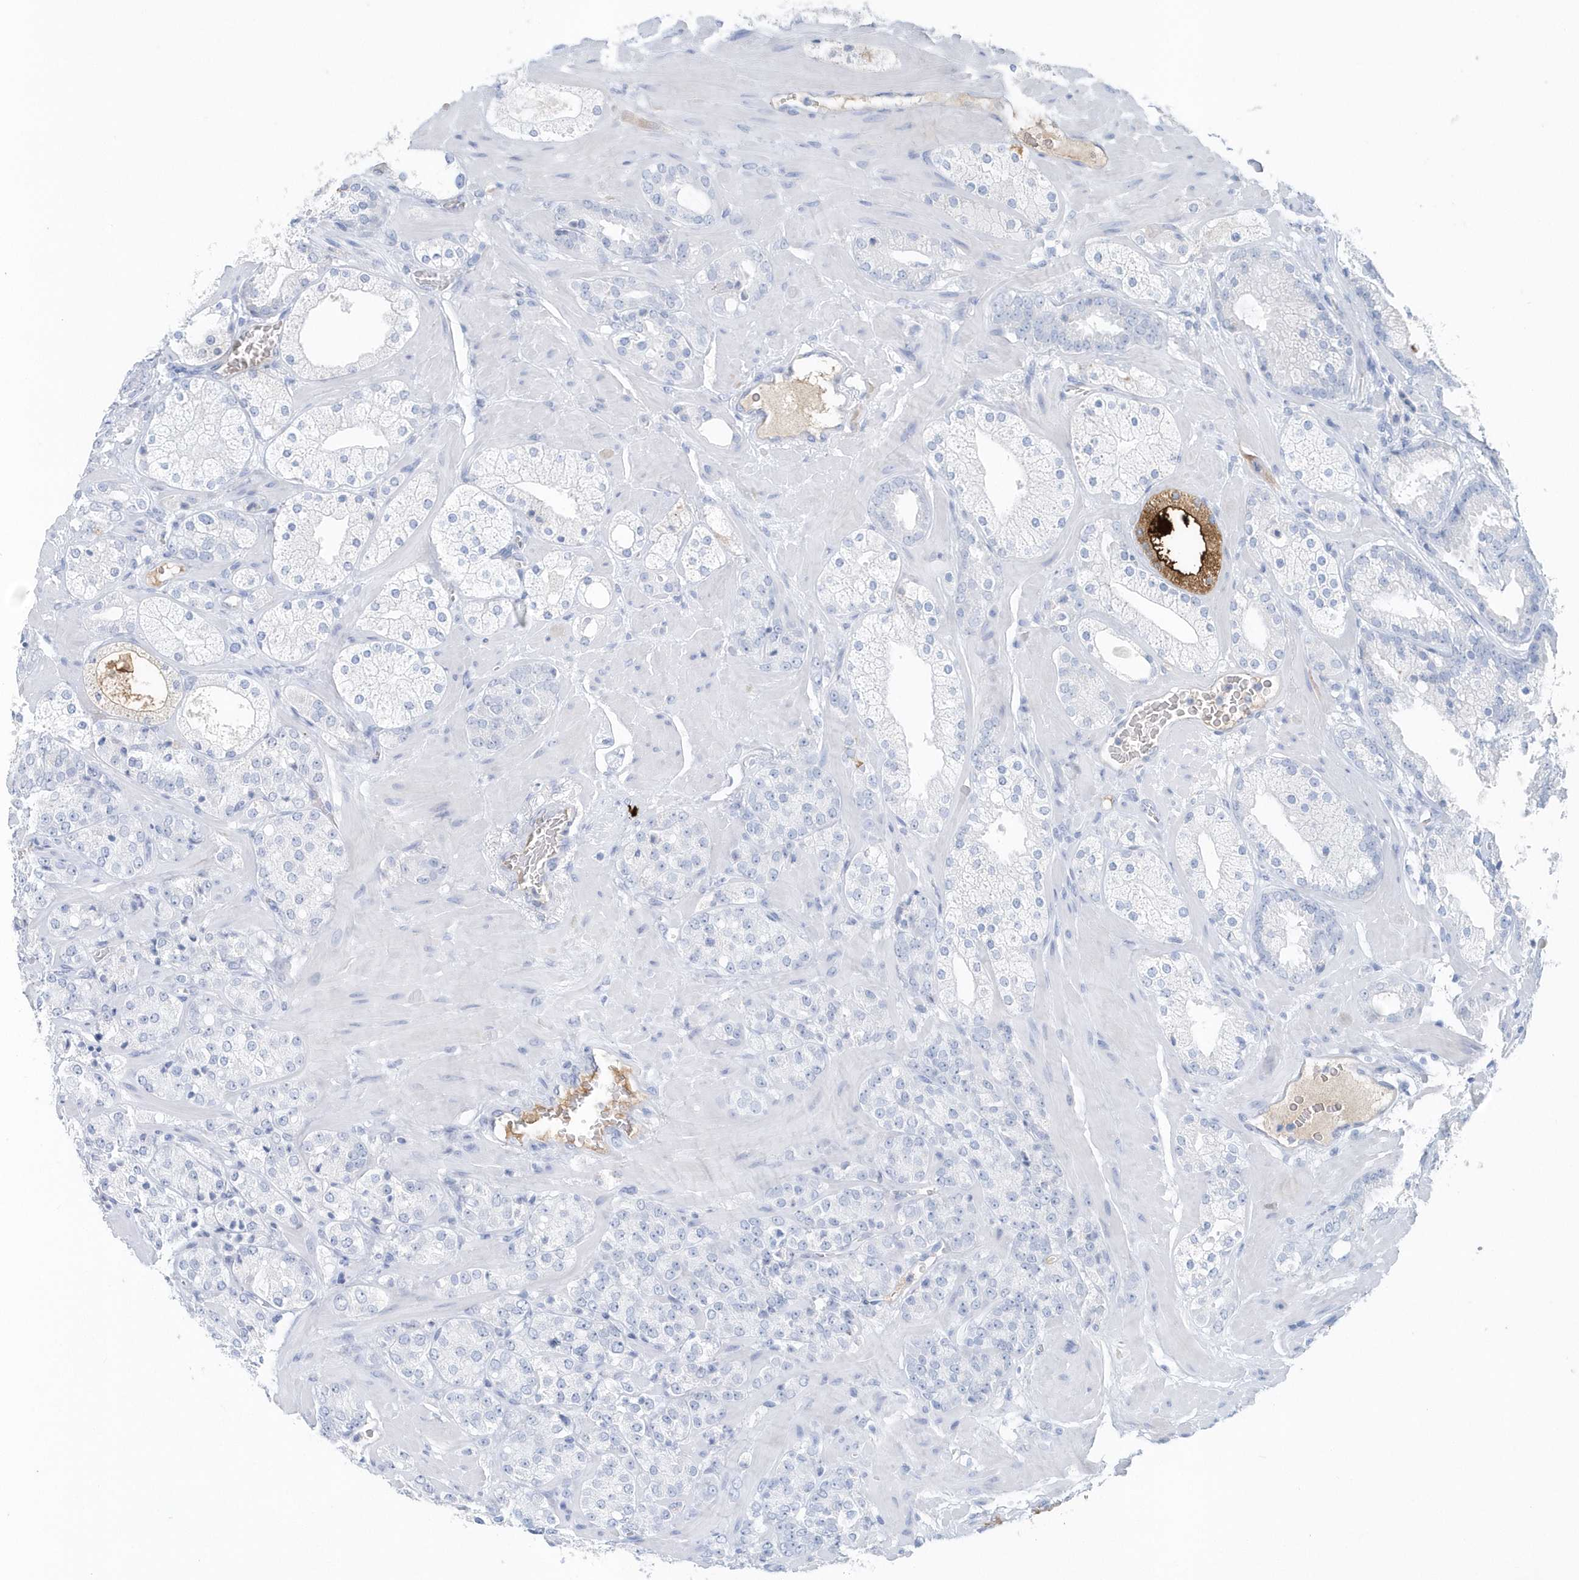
{"staining": {"intensity": "negative", "quantity": "none", "location": "none"}, "tissue": "prostate cancer", "cell_type": "Tumor cells", "image_type": "cancer", "snomed": [{"axis": "morphology", "description": "Adenocarcinoma, High grade"}, {"axis": "topography", "description": "Prostate"}], "caption": "Tumor cells are negative for protein expression in human high-grade adenocarcinoma (prostate).", "gene": "JCHAIN", "patient": {"sex": "male", "age": 64}}